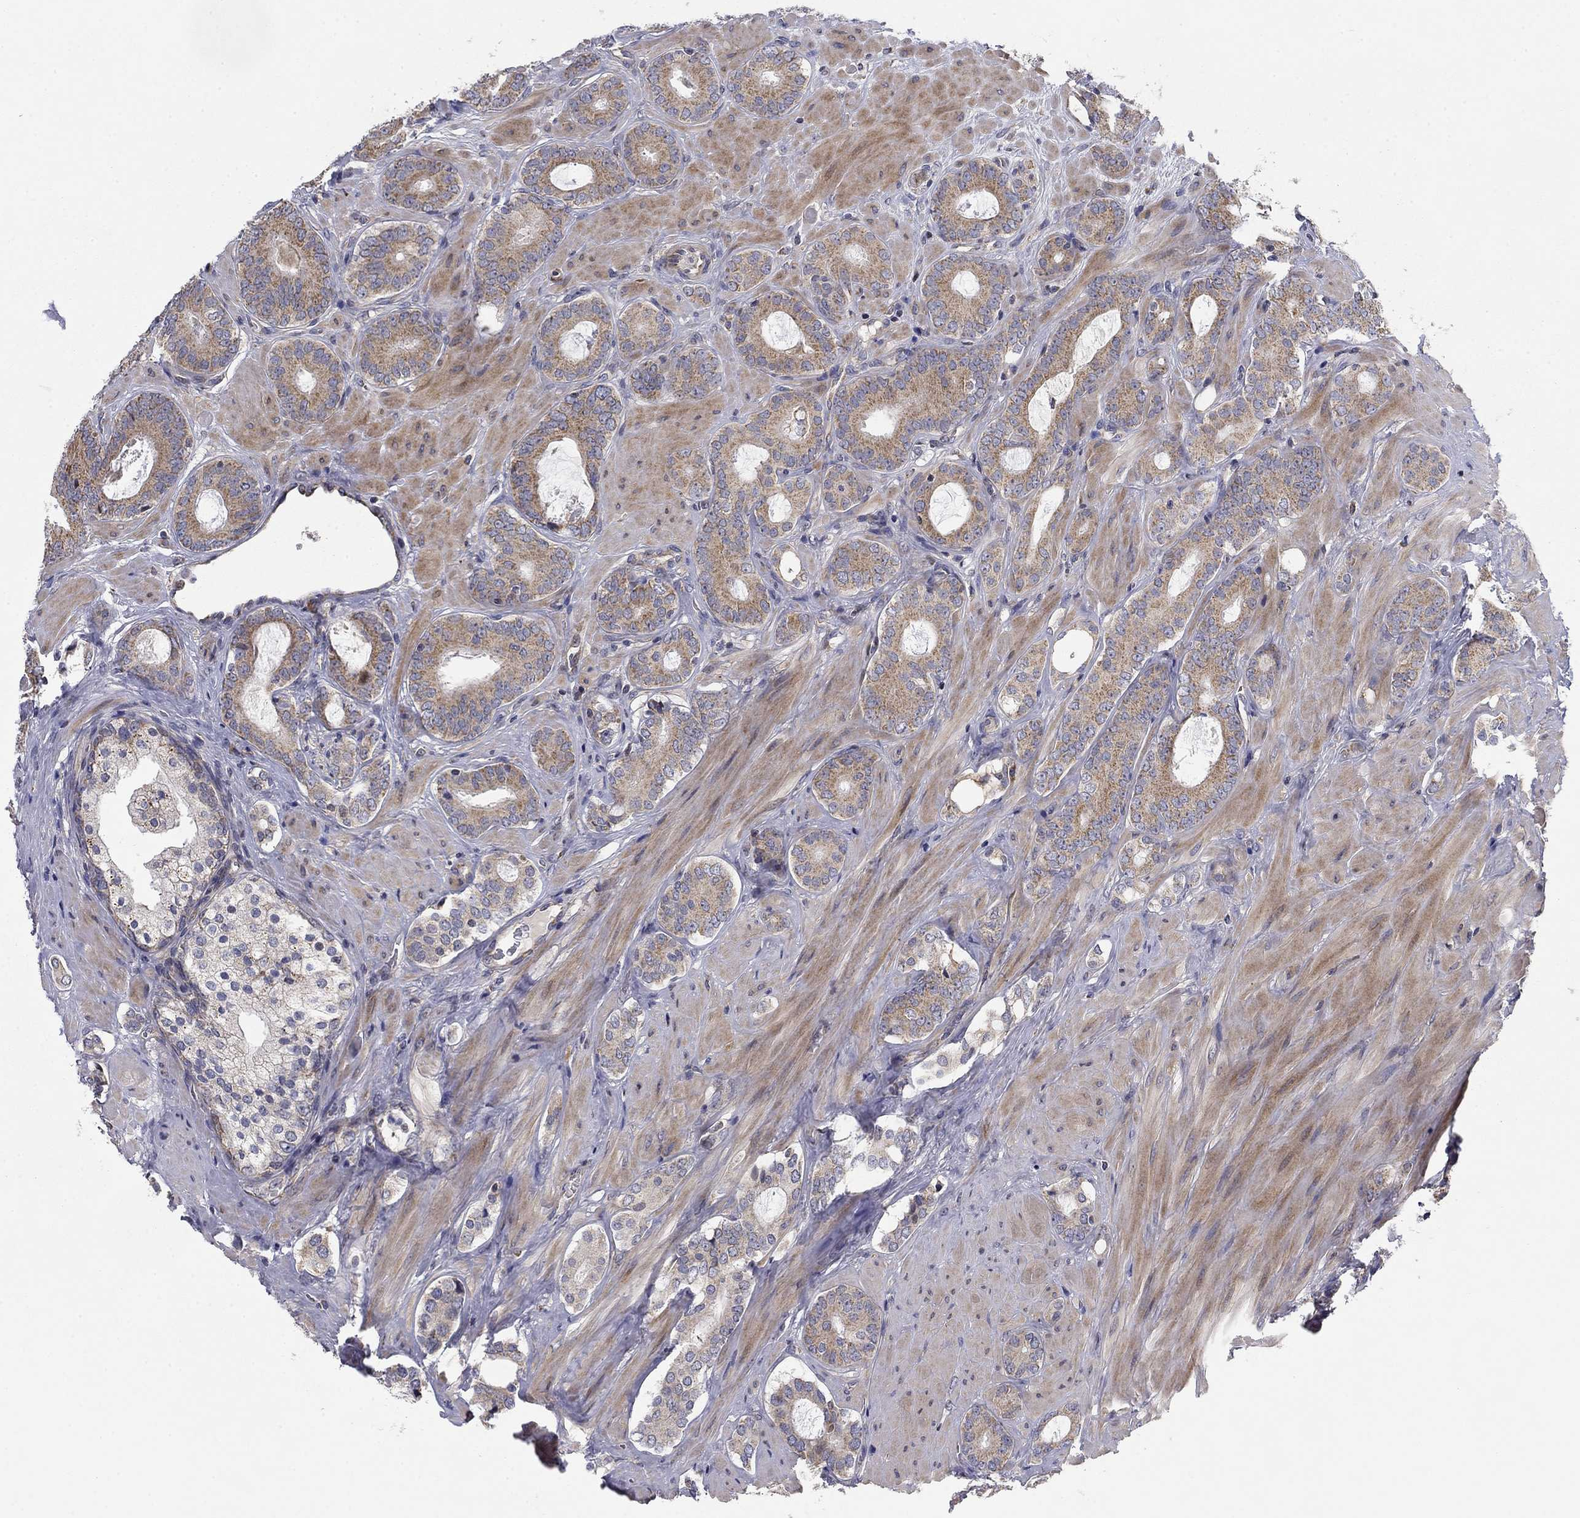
{"staining": {"intensity": "moderate", "quantity": ">75%", "location": "cytoplasmic/membranous"}, "tissue": "prostate cancer", "cell_type": "Tumor cells", "image_type": "cancer", "snomed": [{"axis": "morphology", "description": "Adenocarcinoma, NOS"}, {"axis": "topography", "description": "Prostate"}], "caption": "Approximately >75% of tumor cells in prostate cancer (adenocarcinoma) reveal moderate cytoplasmic/membranous protein positivity as visualized by brown immunohistochemical staining.", "gene": "MMAA", "patient": {"sex": "male", "age": 55}}